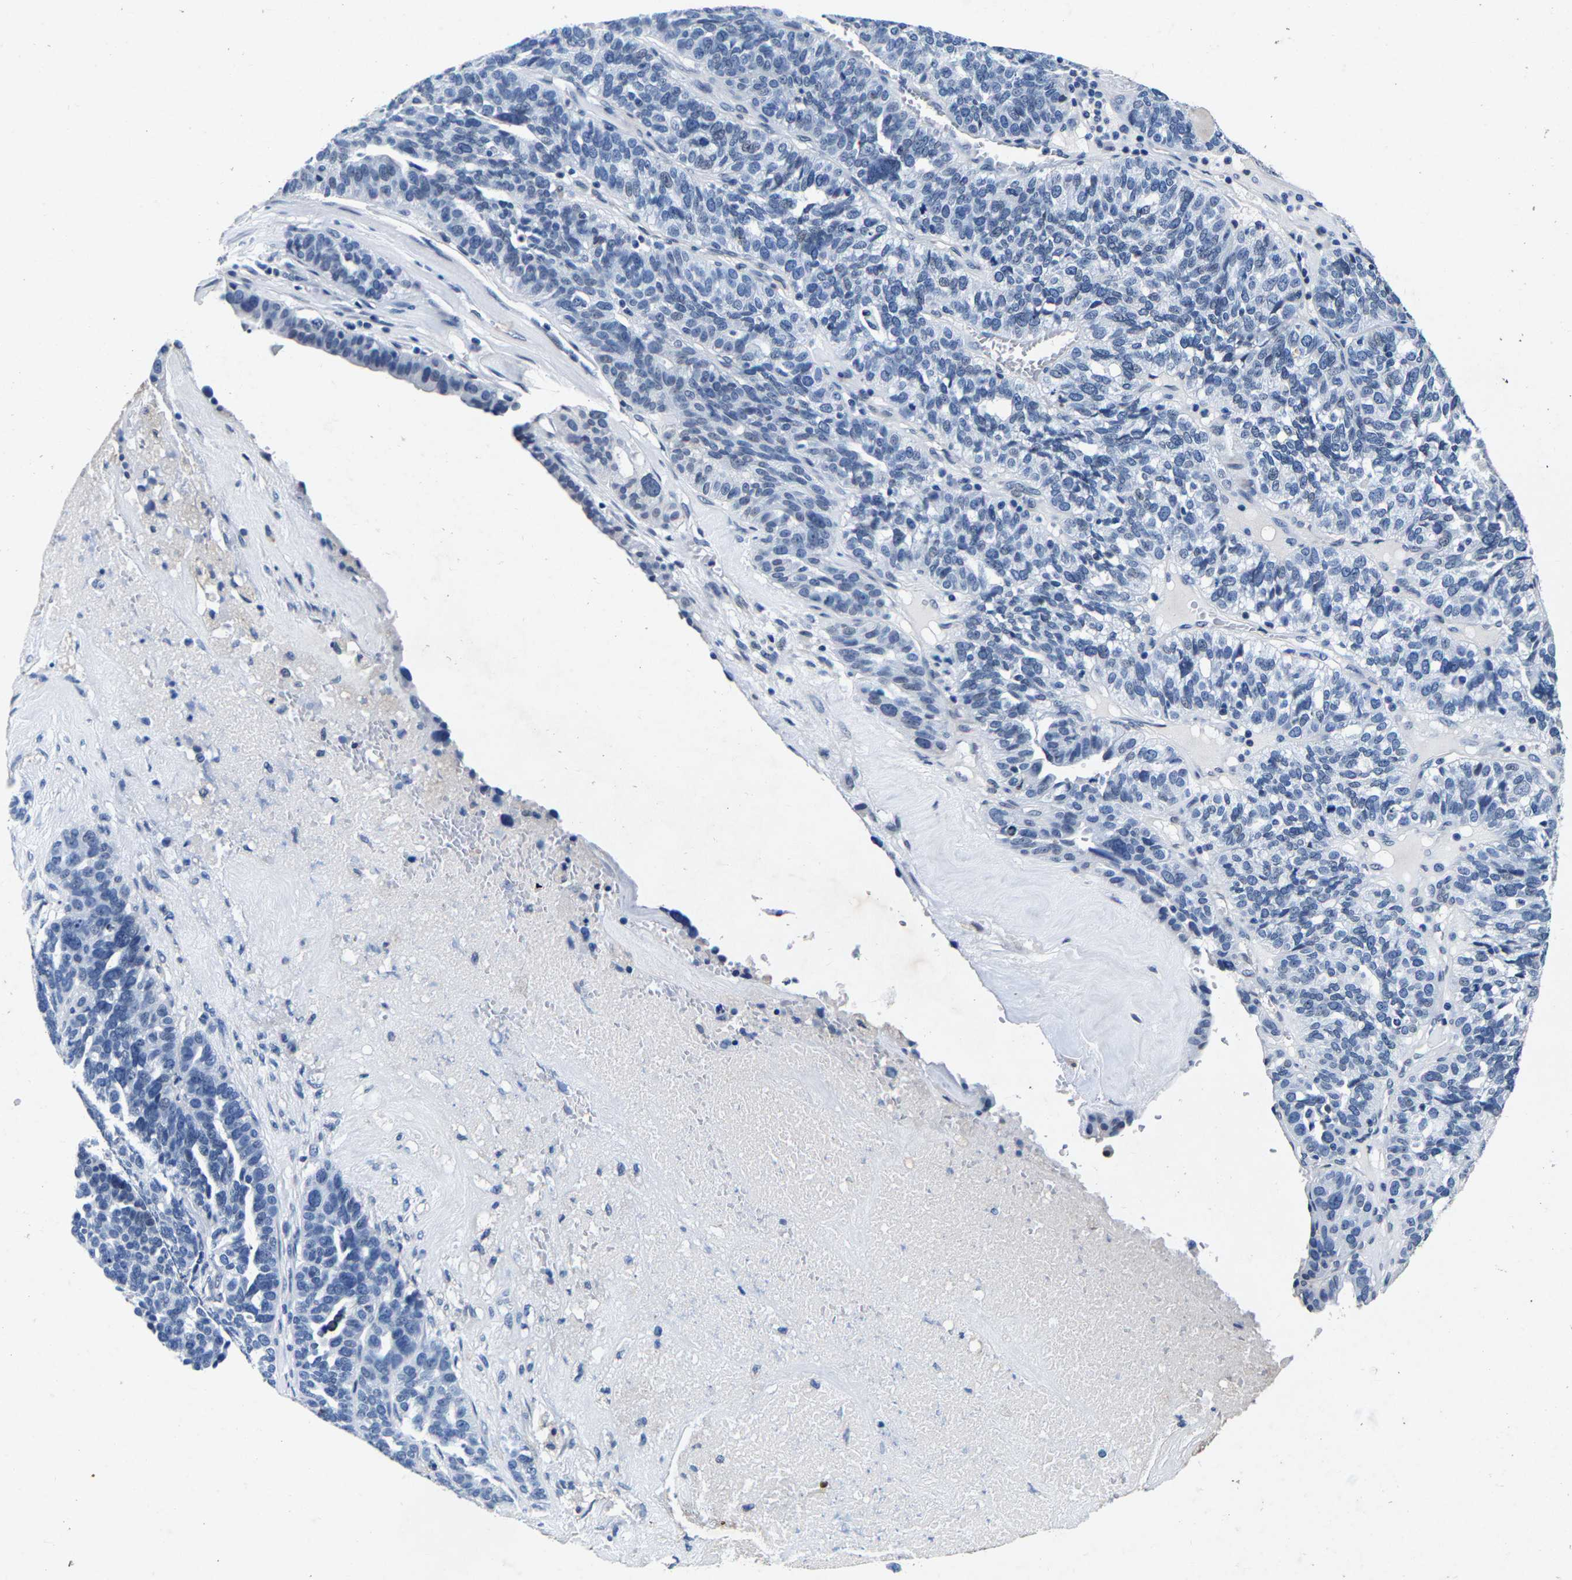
{"staining": {"intensity": "negative", "quantity": "none", "location": "none"}, "tissue": "ovarian cancer", "cell_type": "Tumor cells", "image_type": "cancer", "snomed": [{"axis": "morphology", "description": "Cystadenocarcinoma, serous, NOS"}, {"axis": "topography", "description": "Ovary"}], "caption": "The histopathology image exhibits no staining of tumor cells in ovarian serous cystadenocarcinoma.", "gene": "UBN2", "patient": {"sex": "female", "age": 59}}